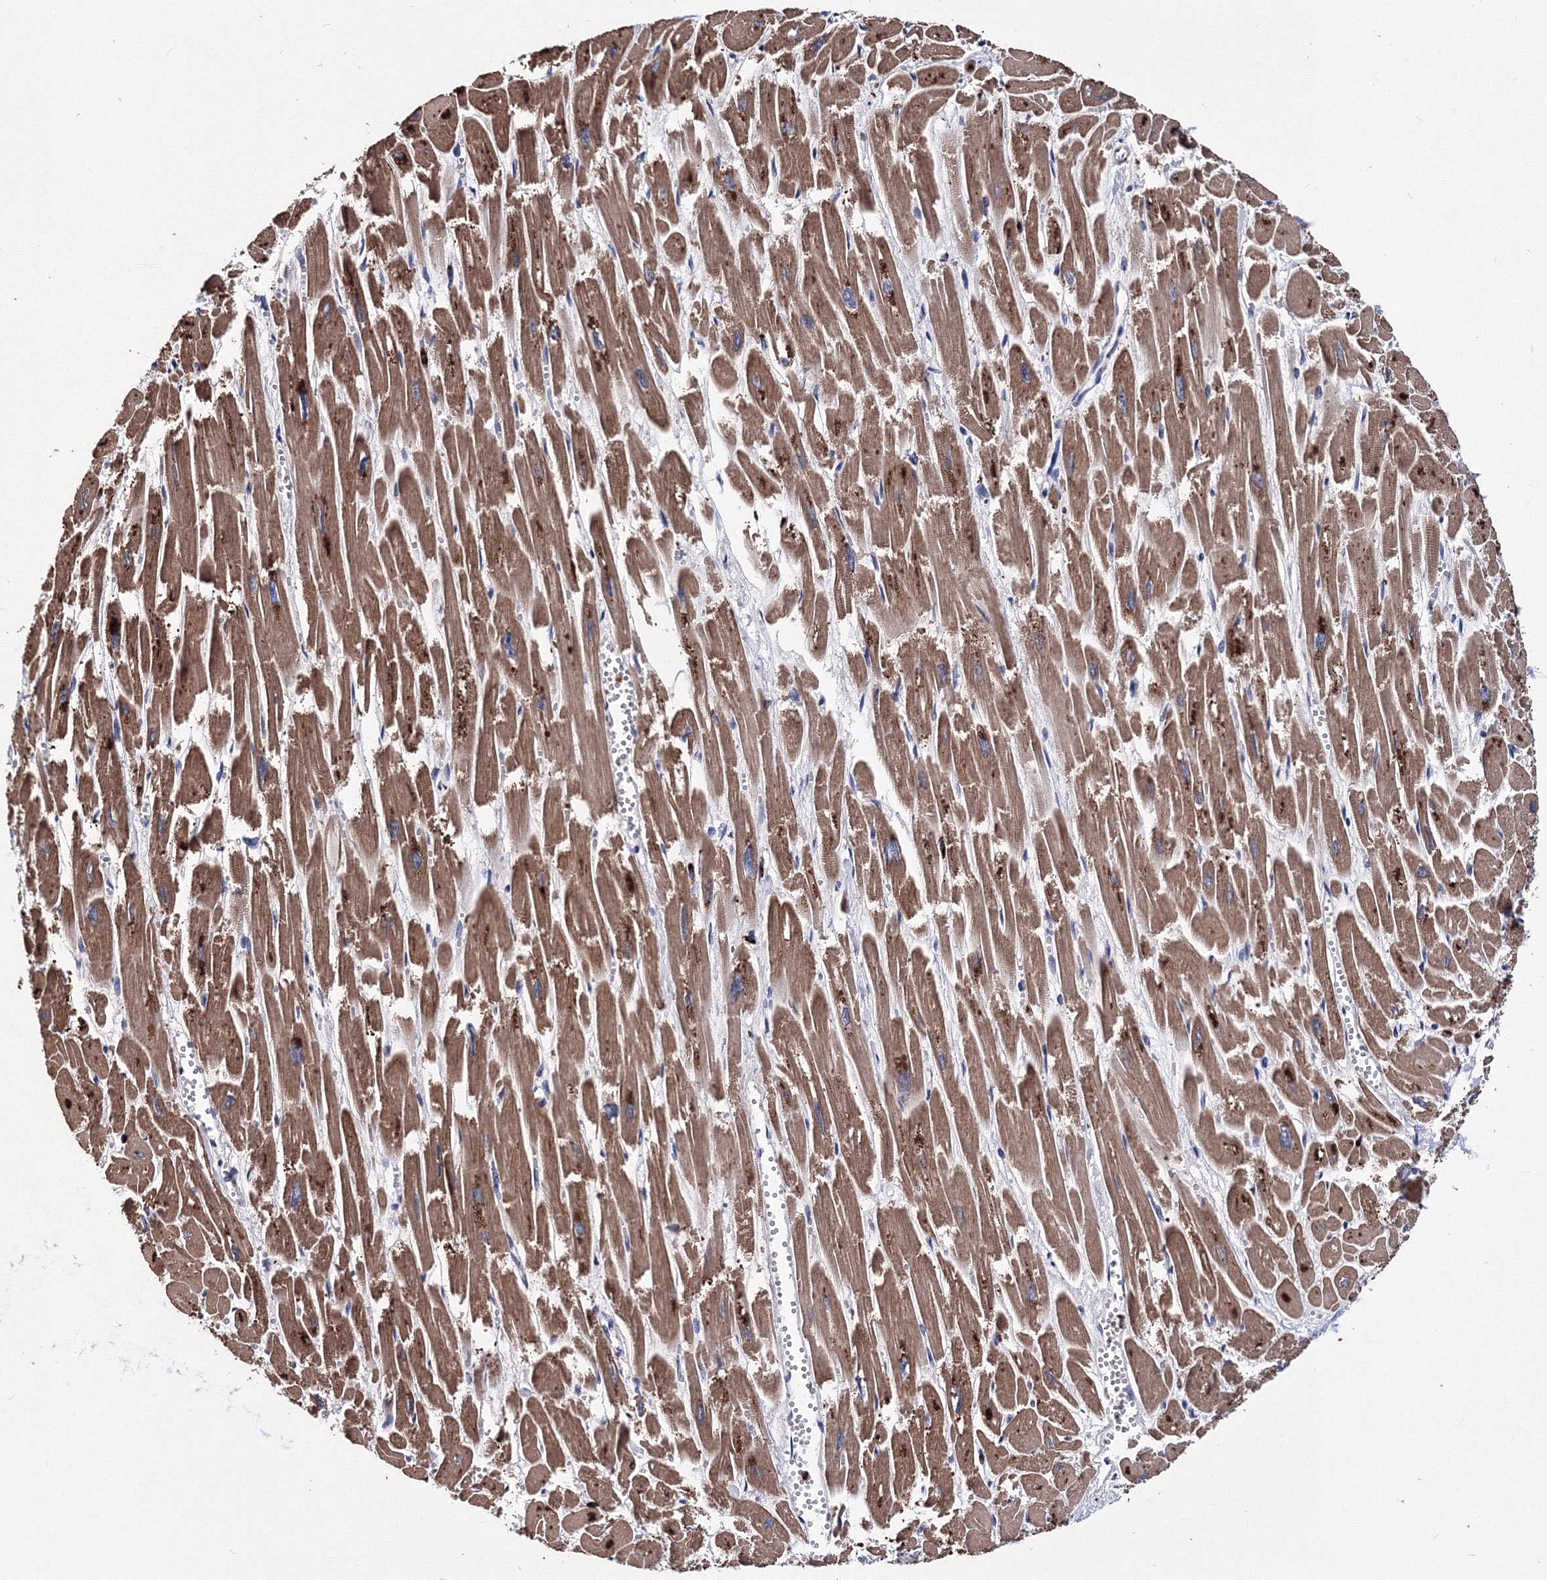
{"staining": {"intensity": "moderate", "quantity": ">75%", "location": "cytoplasmic/membranous"}, "tissue": "heart muscle", "cell_type": "Cardiomyocytes", "image_type": "normal", "snomed": [{"axis": "morphology", "description": "Normal tissue, NOS"}, {"axis": "topography", "description": "Heart"}], "caption": "A high-resolution micrograph shows IHC staining of normal heart muscle, which demonstrates moderate cytoplasmic/membranous expression in about >75% of cardiomyocytes.", "gene": "PHYKPL", "patient": {"sex": "male", "age": 54}}